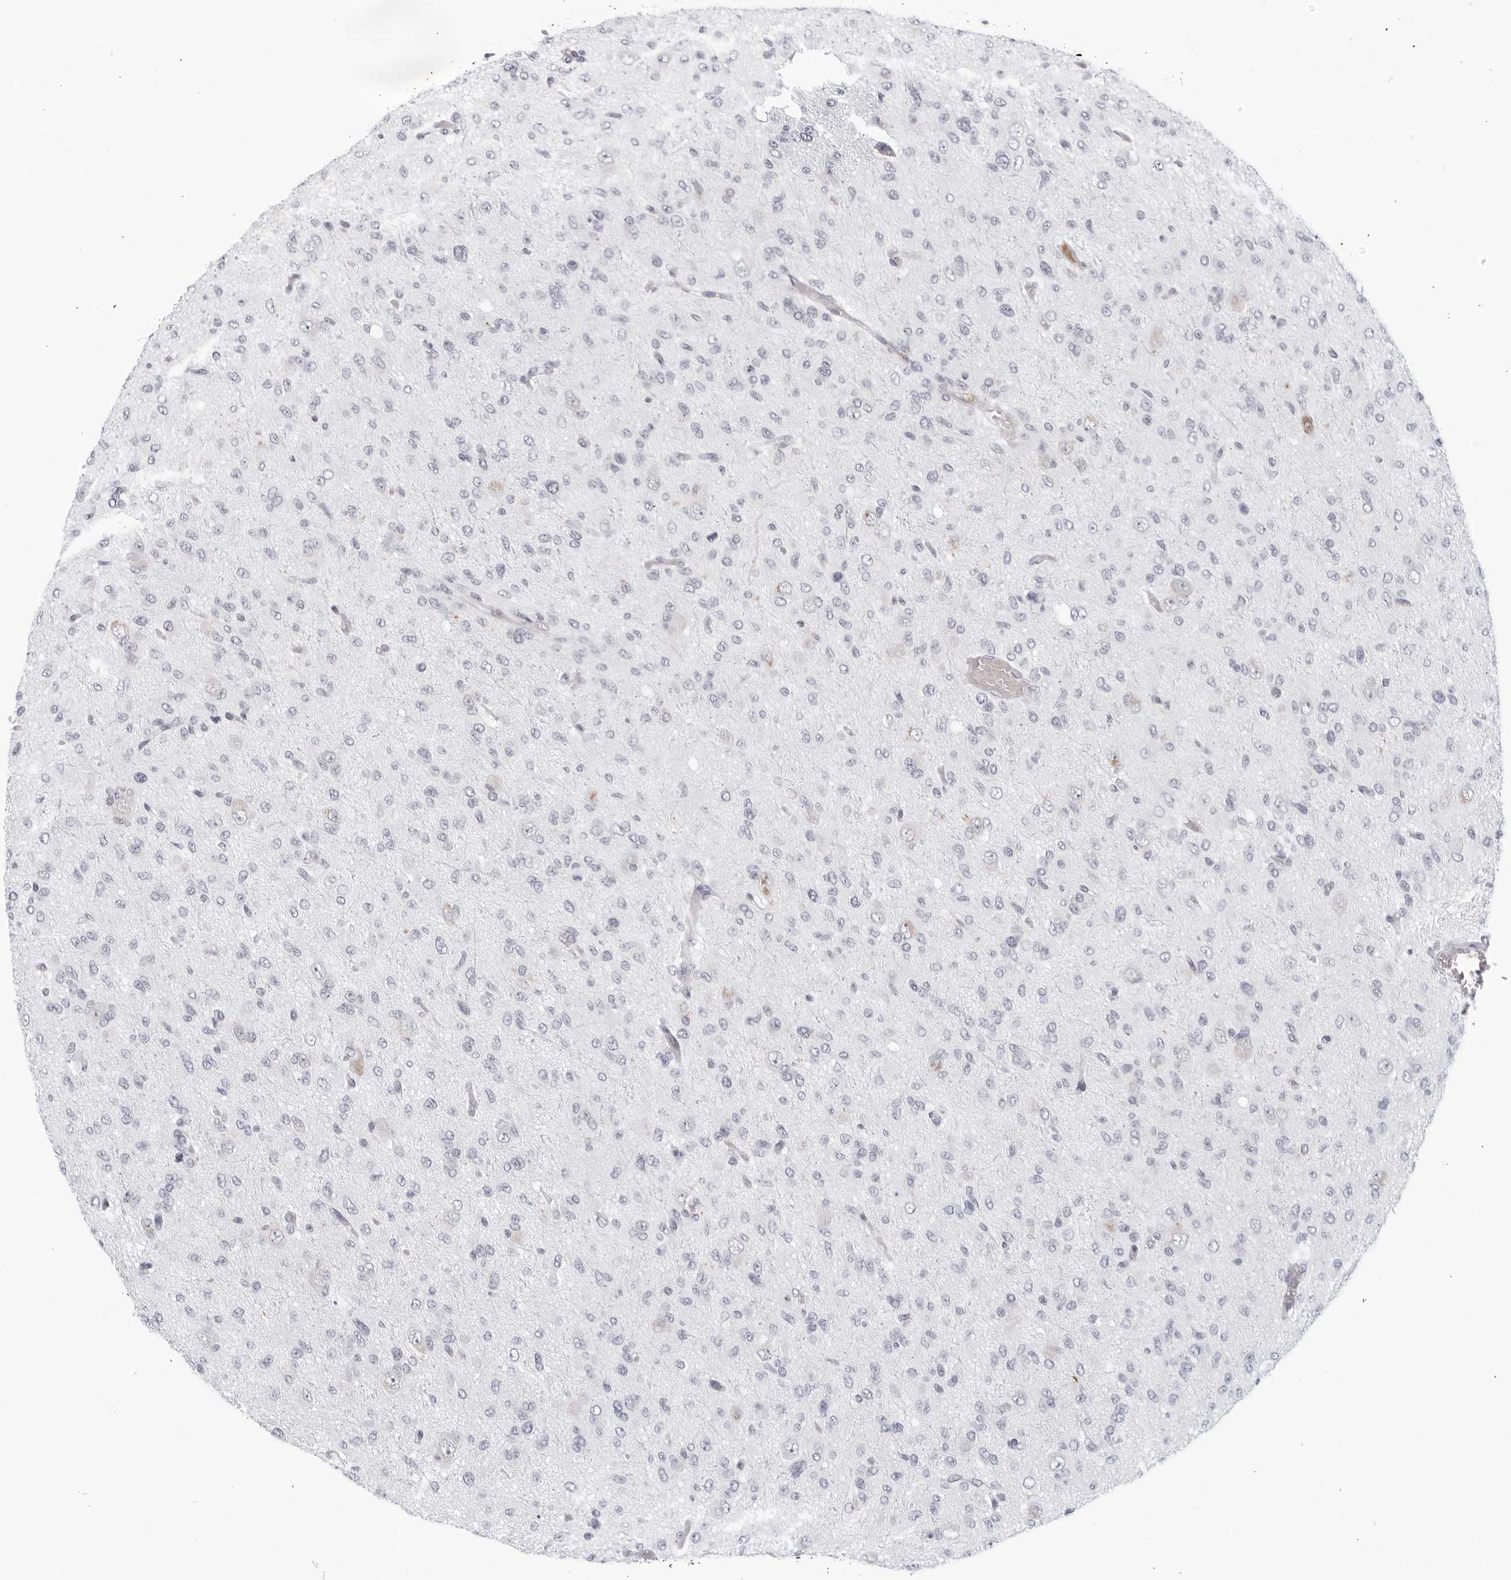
{"staining": {"intensity": "negative", "quantity": "none", "location": "none"}, "tissue": "glioma", "cell_type": "Tumor cells", "image_type": "cancer", "snomed": [{"axis": "morphology", "description": "Glioma, malignant, High grade"}, {"axis": "topography", "description": "Brain"}], "caption": "Human malignant glioma (high-grade) stained for a protein using immunohistochemistry (IHC) shows no expression in tumor cells.", "gene": "WDTC1", "patient": {"sex": "female", "age": 59}}